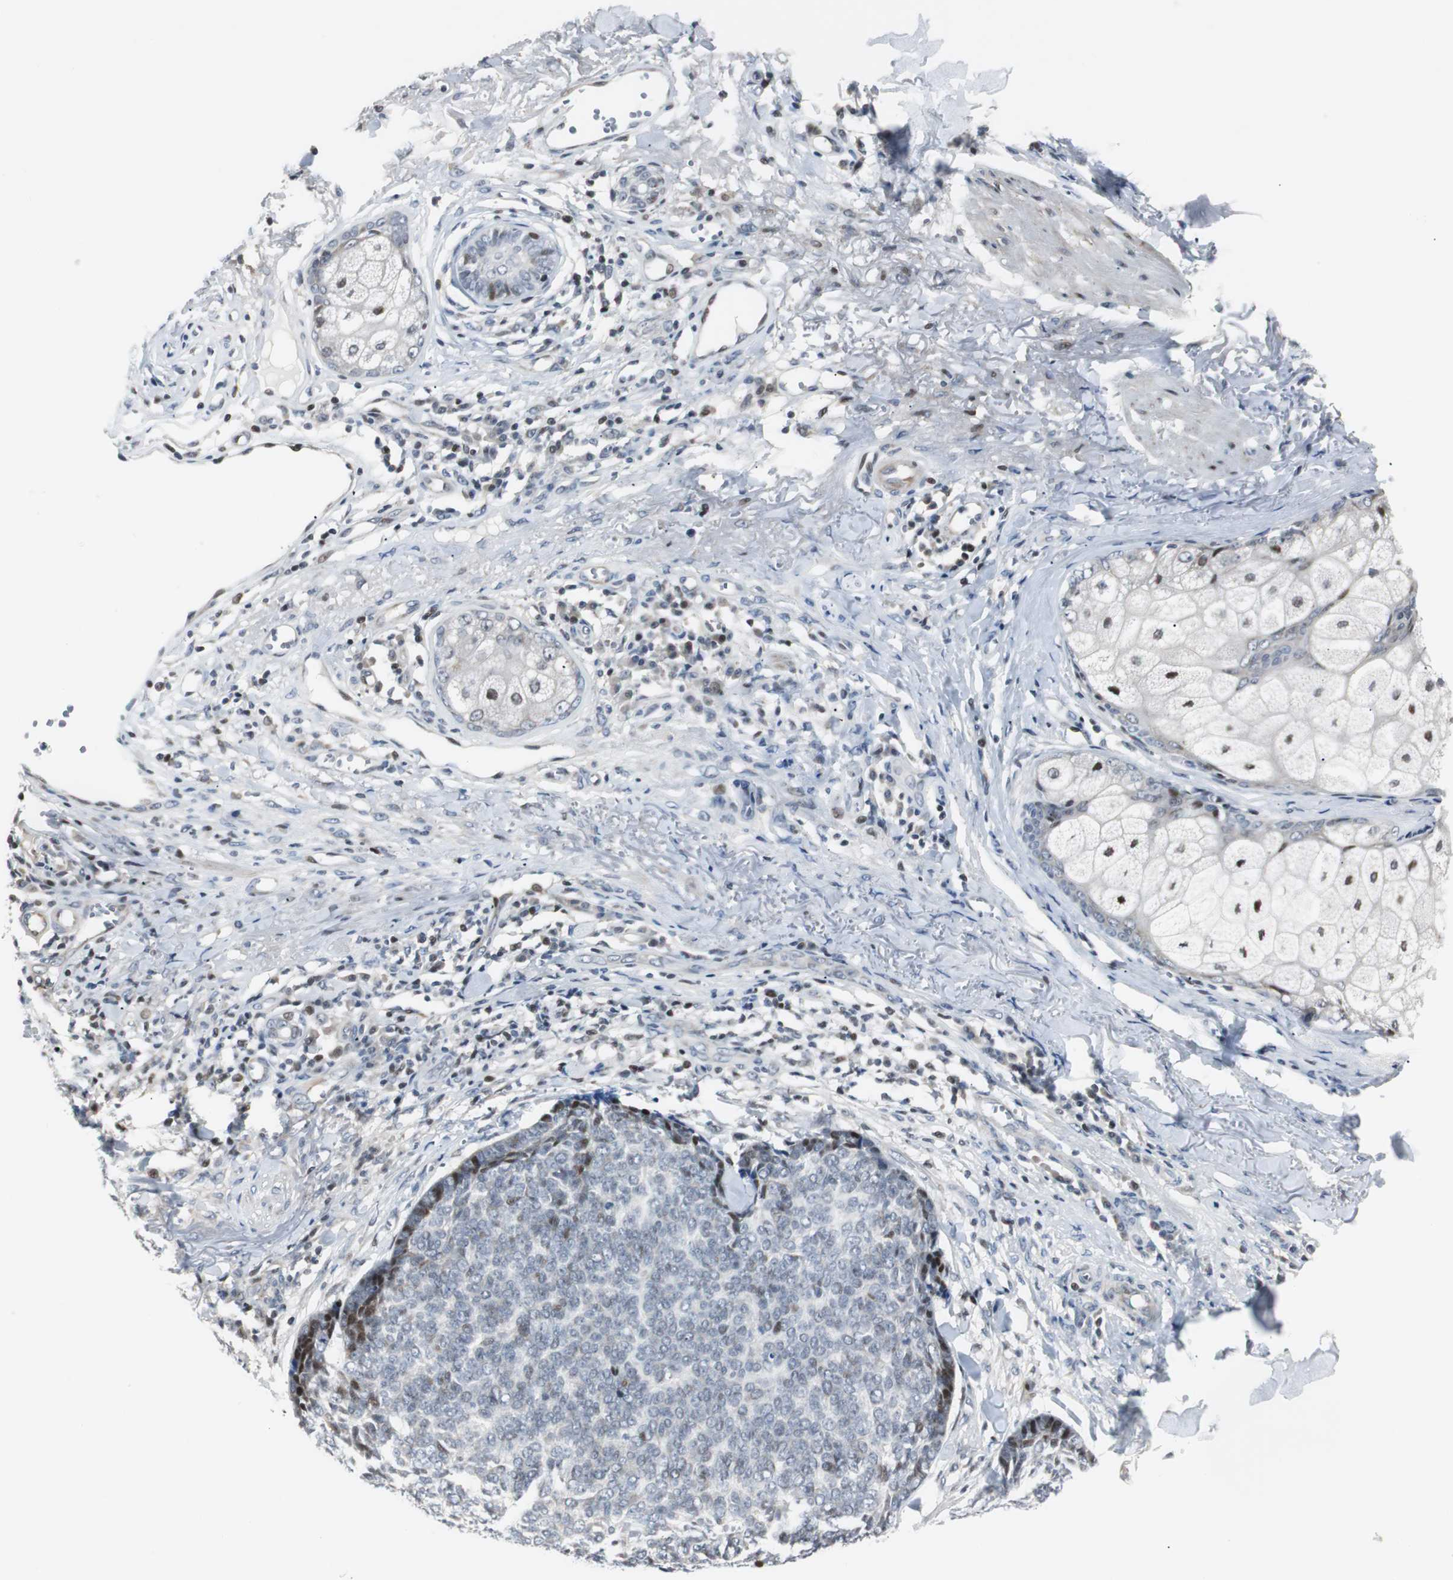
{"staining": {"intensity": "weak", "quantity": "<25%", "location": "nuclear"}, "tissue": "skin cancer", "cell_type": "Tumor cells", "image_type": "cancer", "snomed": [{"axis": "morphology", "description": "Basal cell carcinoma"}, {"axis": "topography", "description": "Skin"}], "caption": "DAB immunohistochemical staining of human skin cancer (basal cell carcinoma) reveals no significant staining in tumor cells. The staining is performed using DAB brown chromogen with nuclei counter-stained in using hematoxylin.", "gene": "RAD1", "patient": {"sex": "male", "age": 84}}